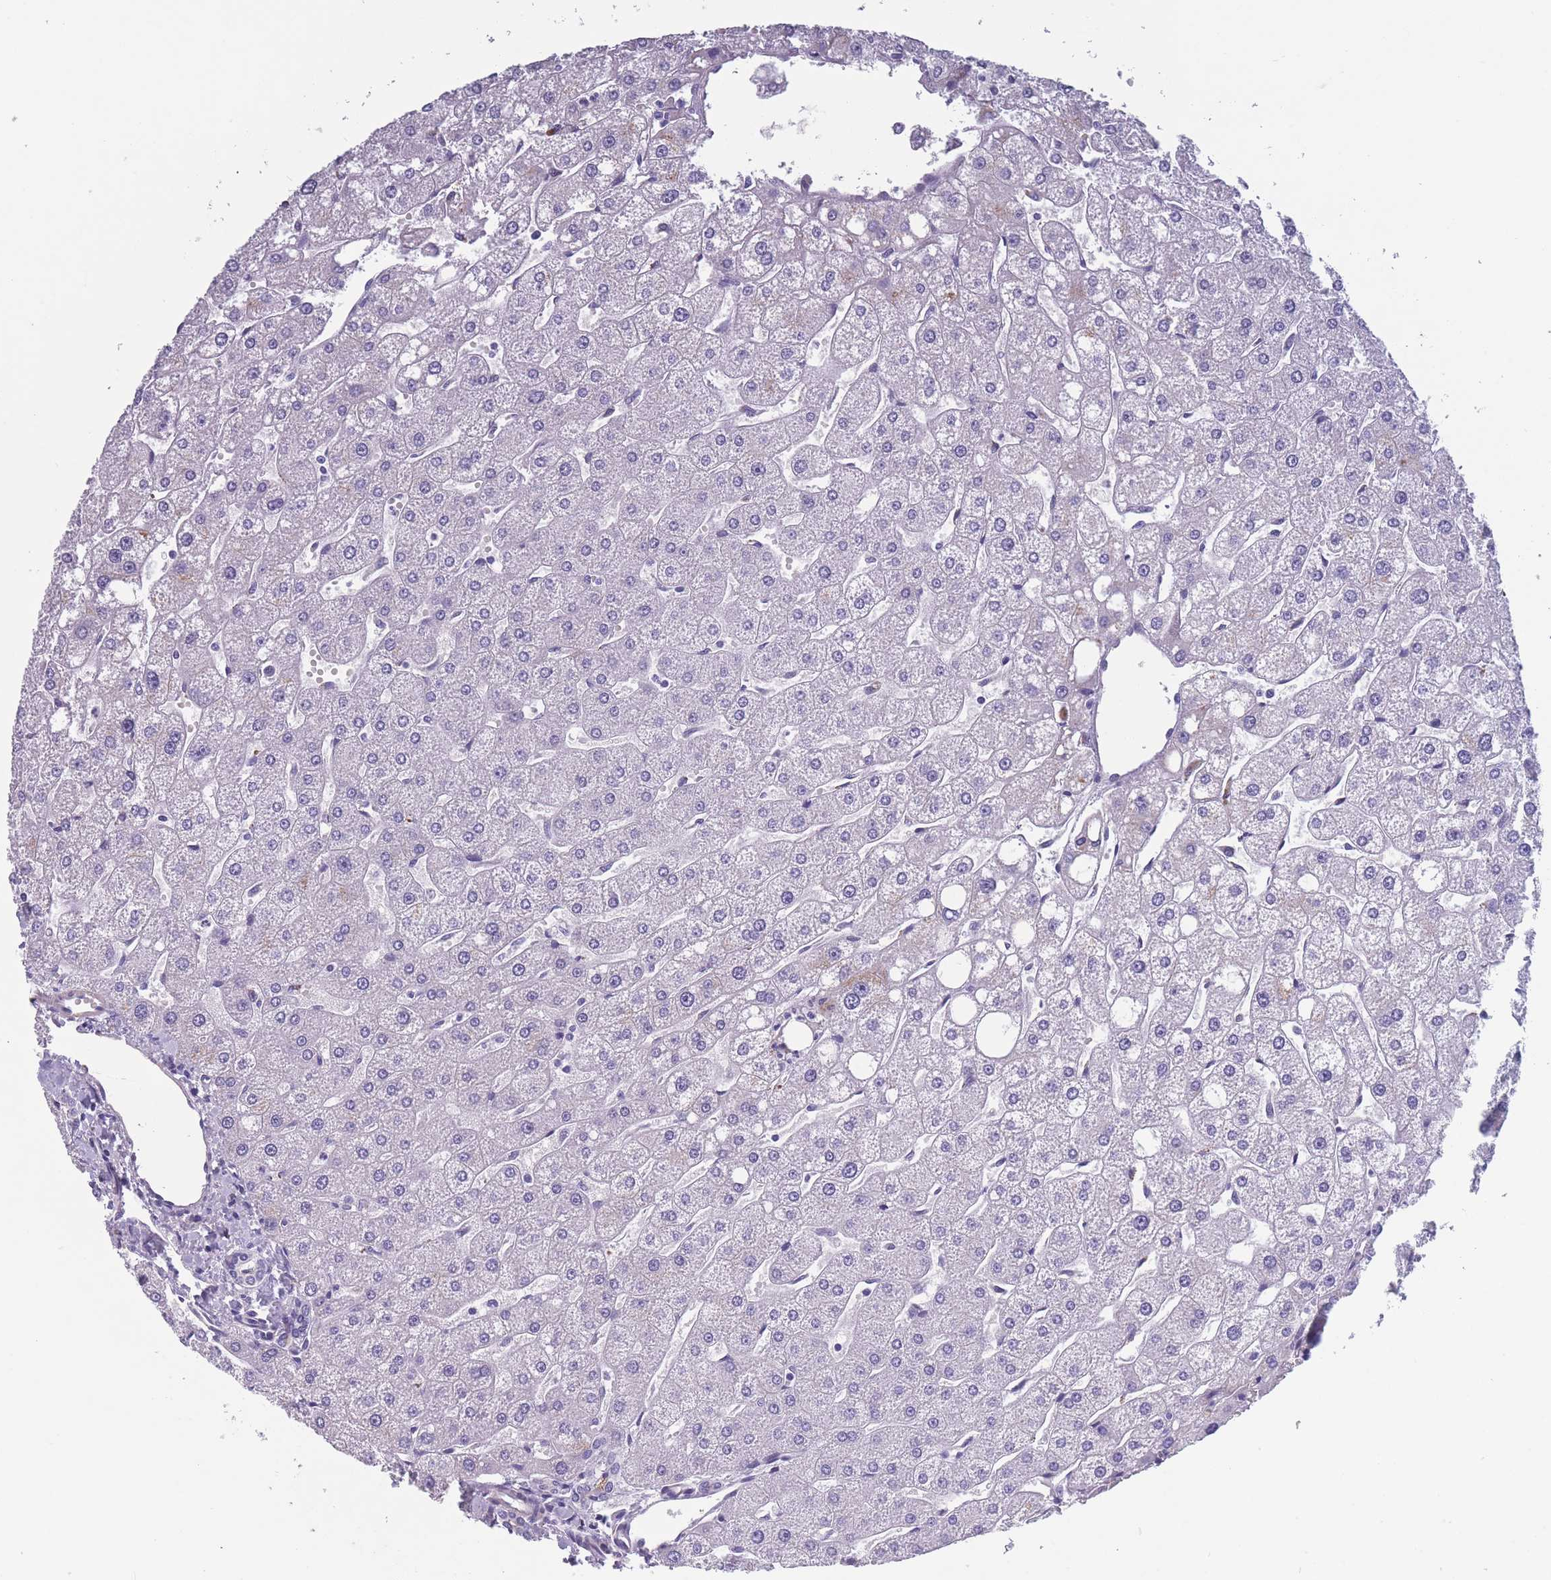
{"staining": {"intensity": "negative", "quantity": "none", "location": "none"}, "tissue": "liver", "cell_type": "Cholangiocytes", "image_type": "normal", "snomed": [{"axis": "morphology", "description": "Normal tissue, NOS"}, {"axis": "topography", "description": "Liver"}], "caption": "High power microscopy image of an immunohistochemistry (IHC) micrograph of normal liver, revealing no significant staining in cholangiocytes. The staining was performed using DAB (3,3'-diaminobenzidine) to visualize the protein expression in brown, while the nuclei were stained in blue with hematoxylin (Magnification: 20x).", "gene": "OR4C5", "patient": {"sex": "male", "age": 67}}